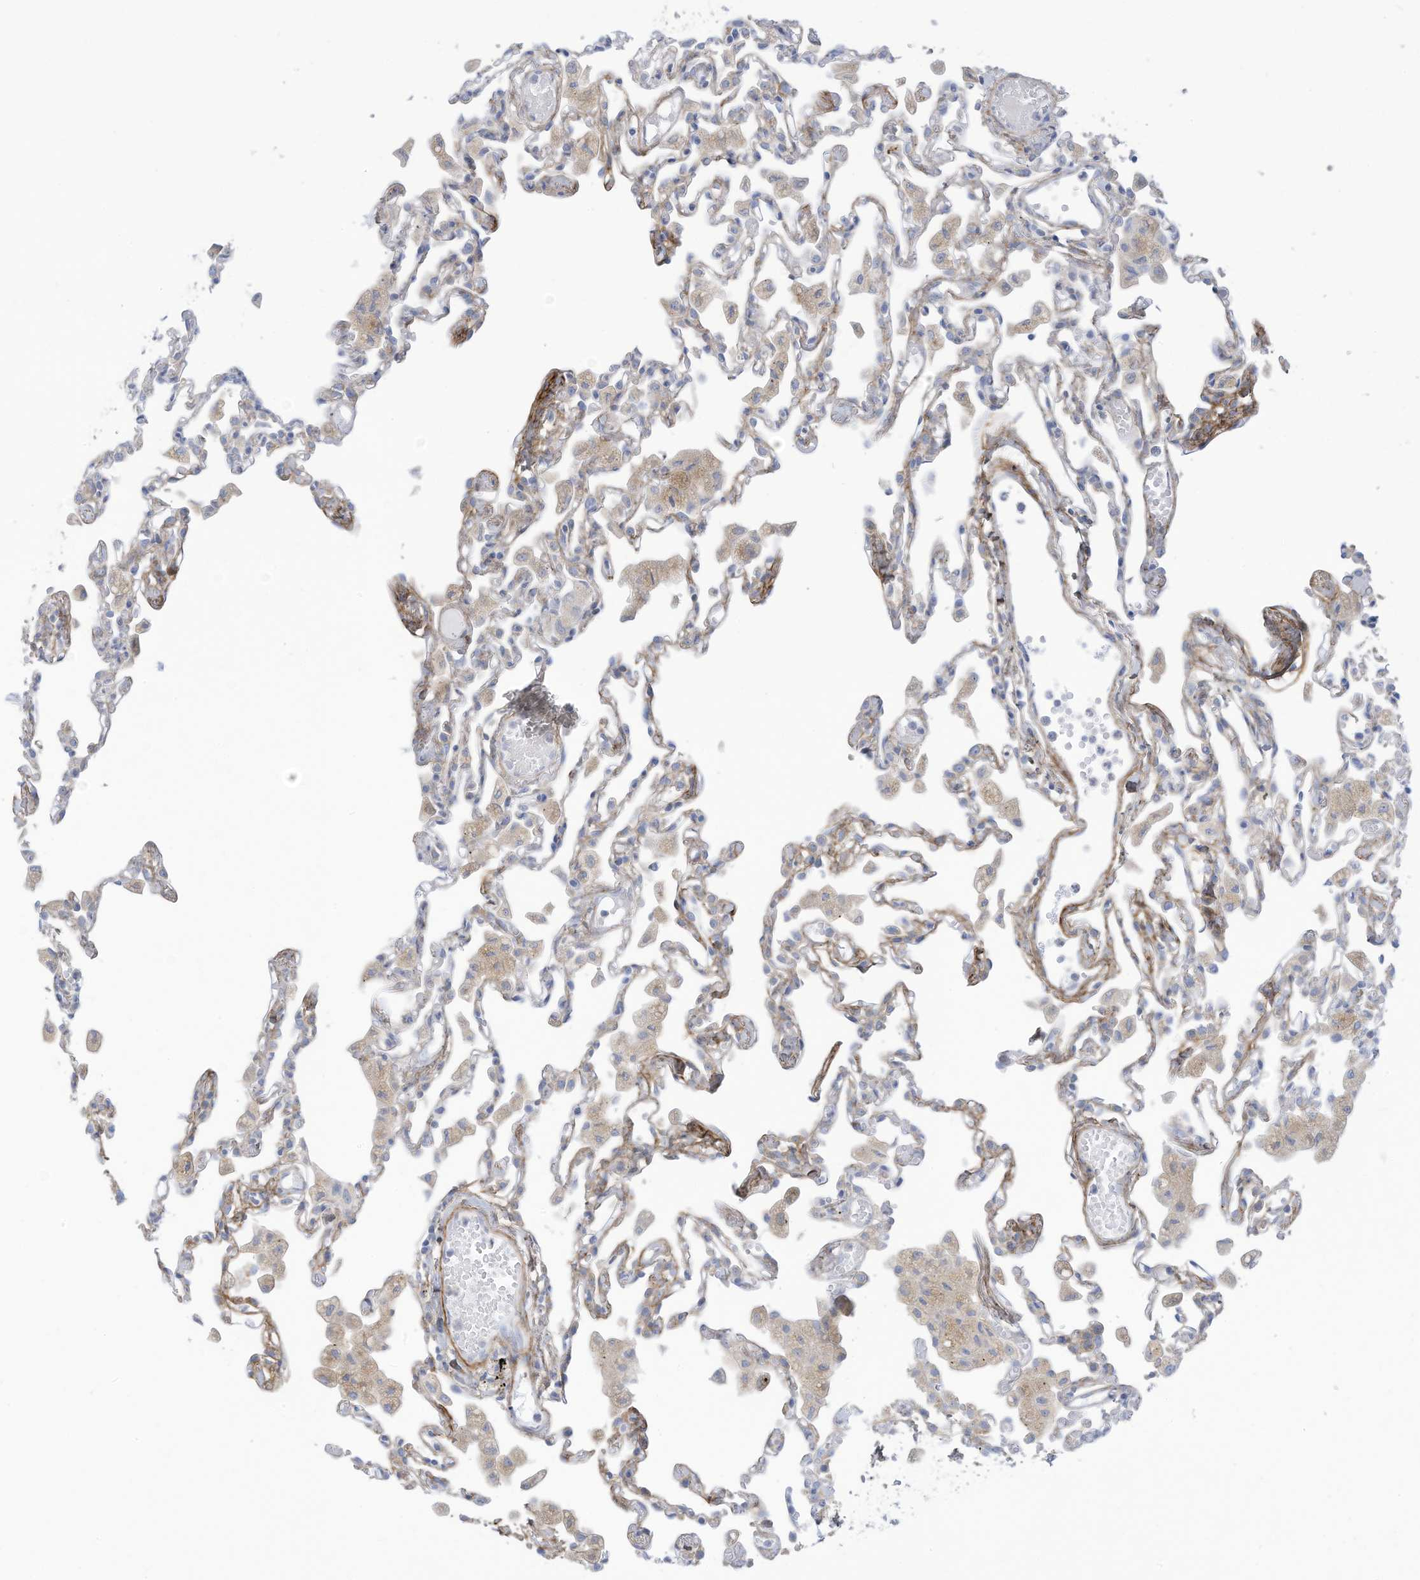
{"staining": {"intensity": "negative", "quantity": "none", "location": "none"}, "tissue": "lung", "cell_type": "Alveolar cells", "image_type": "normal", "snomed": [{"axis": "morphology", "description": "Normal tissue, NOS"}, {"axis": "topography", "description": "Bronchus"}, {"axis": "topography", "description": "Lung"}], "caption": "The image reveals no significant positivity in alveolar cells of lung.", "gene": "TRMT2B", "patient": {"sex": "female", "age": 49}}